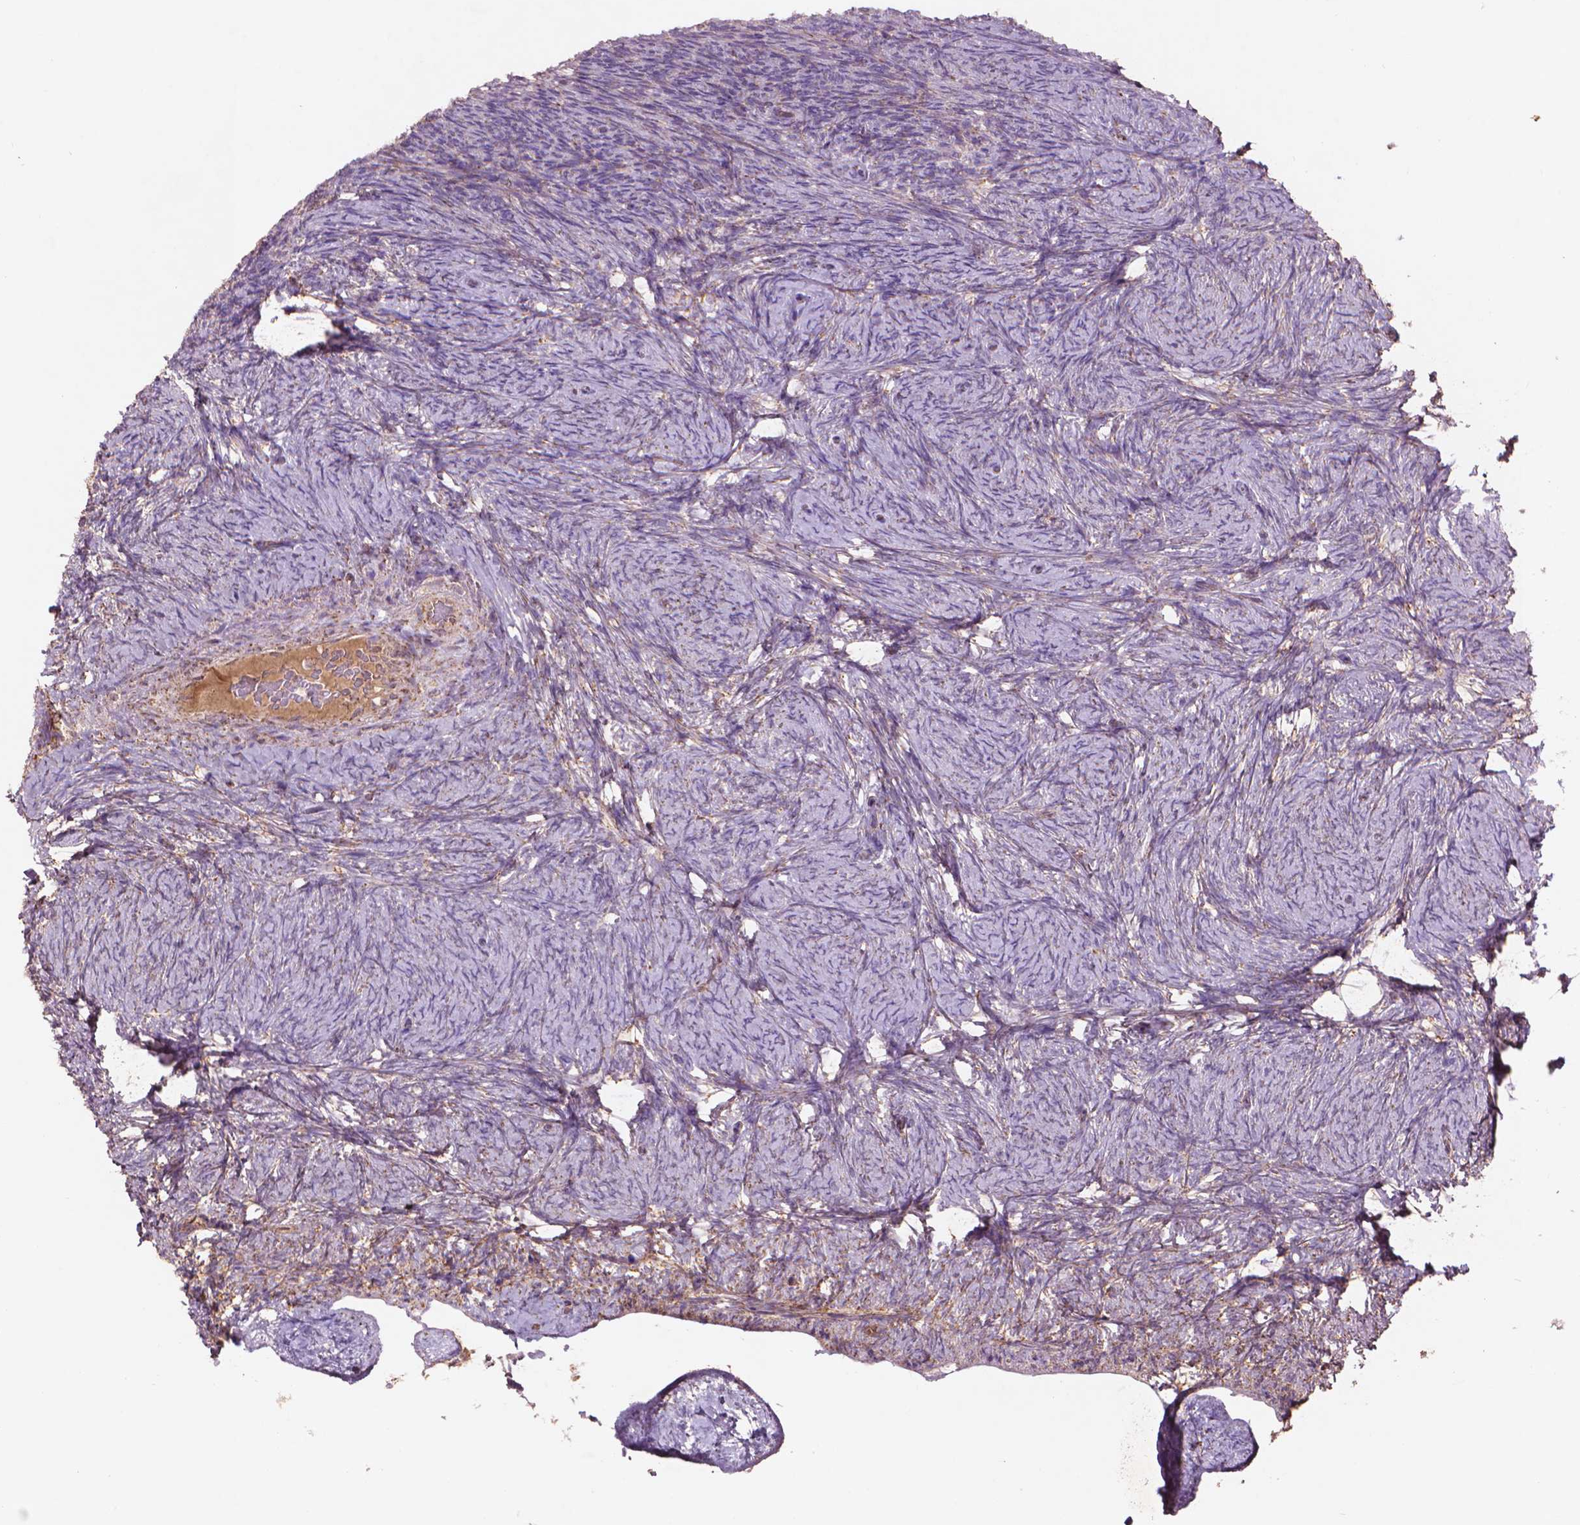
{"staining": {"intensity": "weak", "quantity": "25%-75%", "location": "cytoplasmic/membranous"}, "tissue": "ovary", "cell_type": "Ovarian stroma cells", "image_type": "normal", "snomed": [{"axis": "morphology", "description": "Normal tissue, NOS"}, {"axis": "topography", "description": "Ovary"}], "caption": "IHC of unremarkable human ovary exhibits low levels of weak cytoplasmic/membranous positivity in about 25%-75% of ovarian stroma cells.", "gene": "NLRX1", "patient": {"sex": "female", "age": 34}}